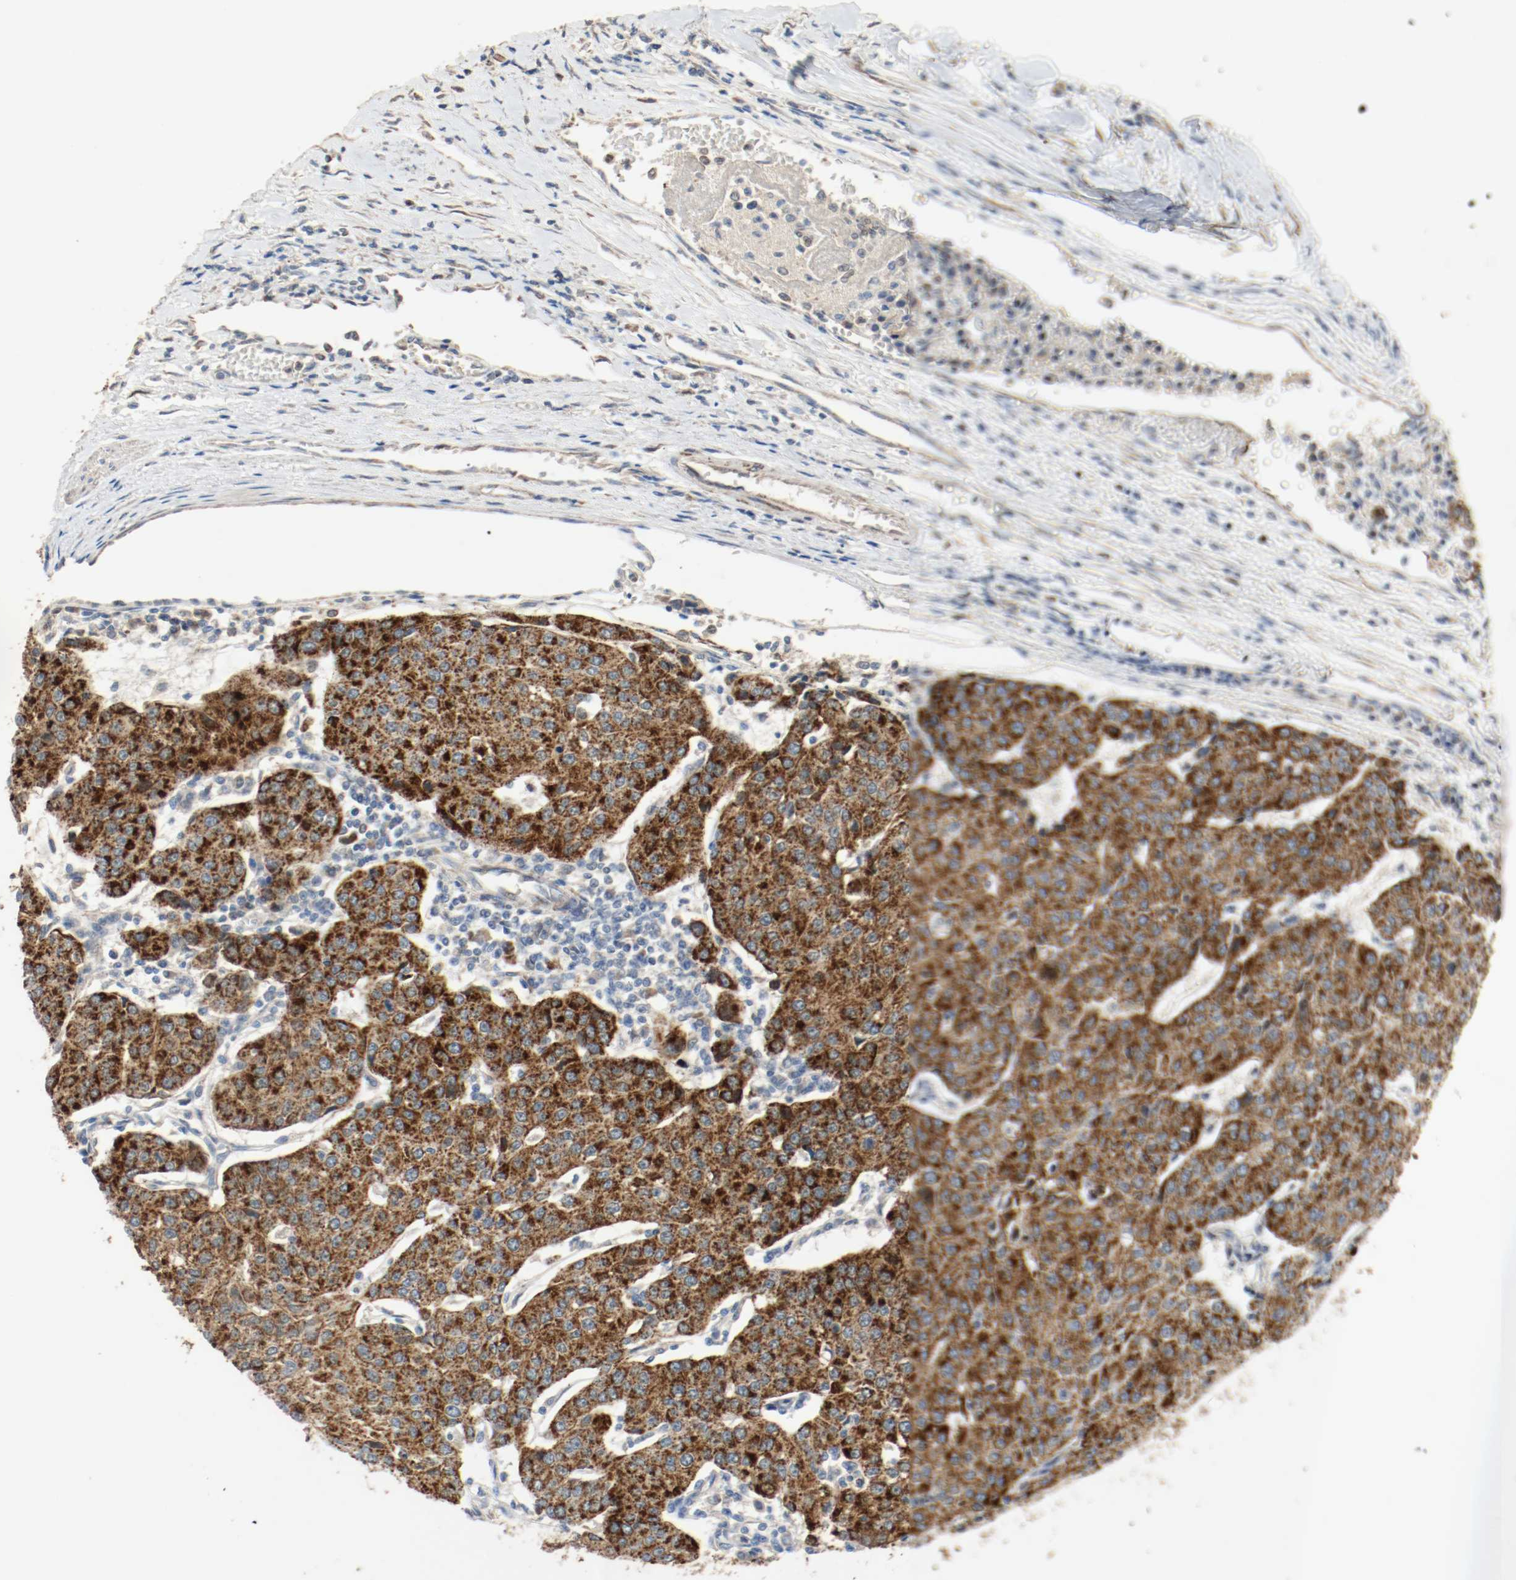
{"staining": {"intensity": "strong", "quantity": ">75%", "location": "cytoplasmic/membranous"}, "tissue": "urothelial cancer", "cell_type": "Tumor cells", "image_type": "cancer", "snomed": [{"axis": "morphology", "description": "Urothelial carcinoma, High grade"}, {"axis": "topography", "description": "Urinary bladder"}], "caption": "This is an image of immunohistochemistry (IHC) staining of high-grade urothelial carcinoma, which shows strong positivity in the cytoplasmic/membranous of tumor cells.", "gene": "ALDH4A1", "patient": {"sex": "female", "age": 85}}